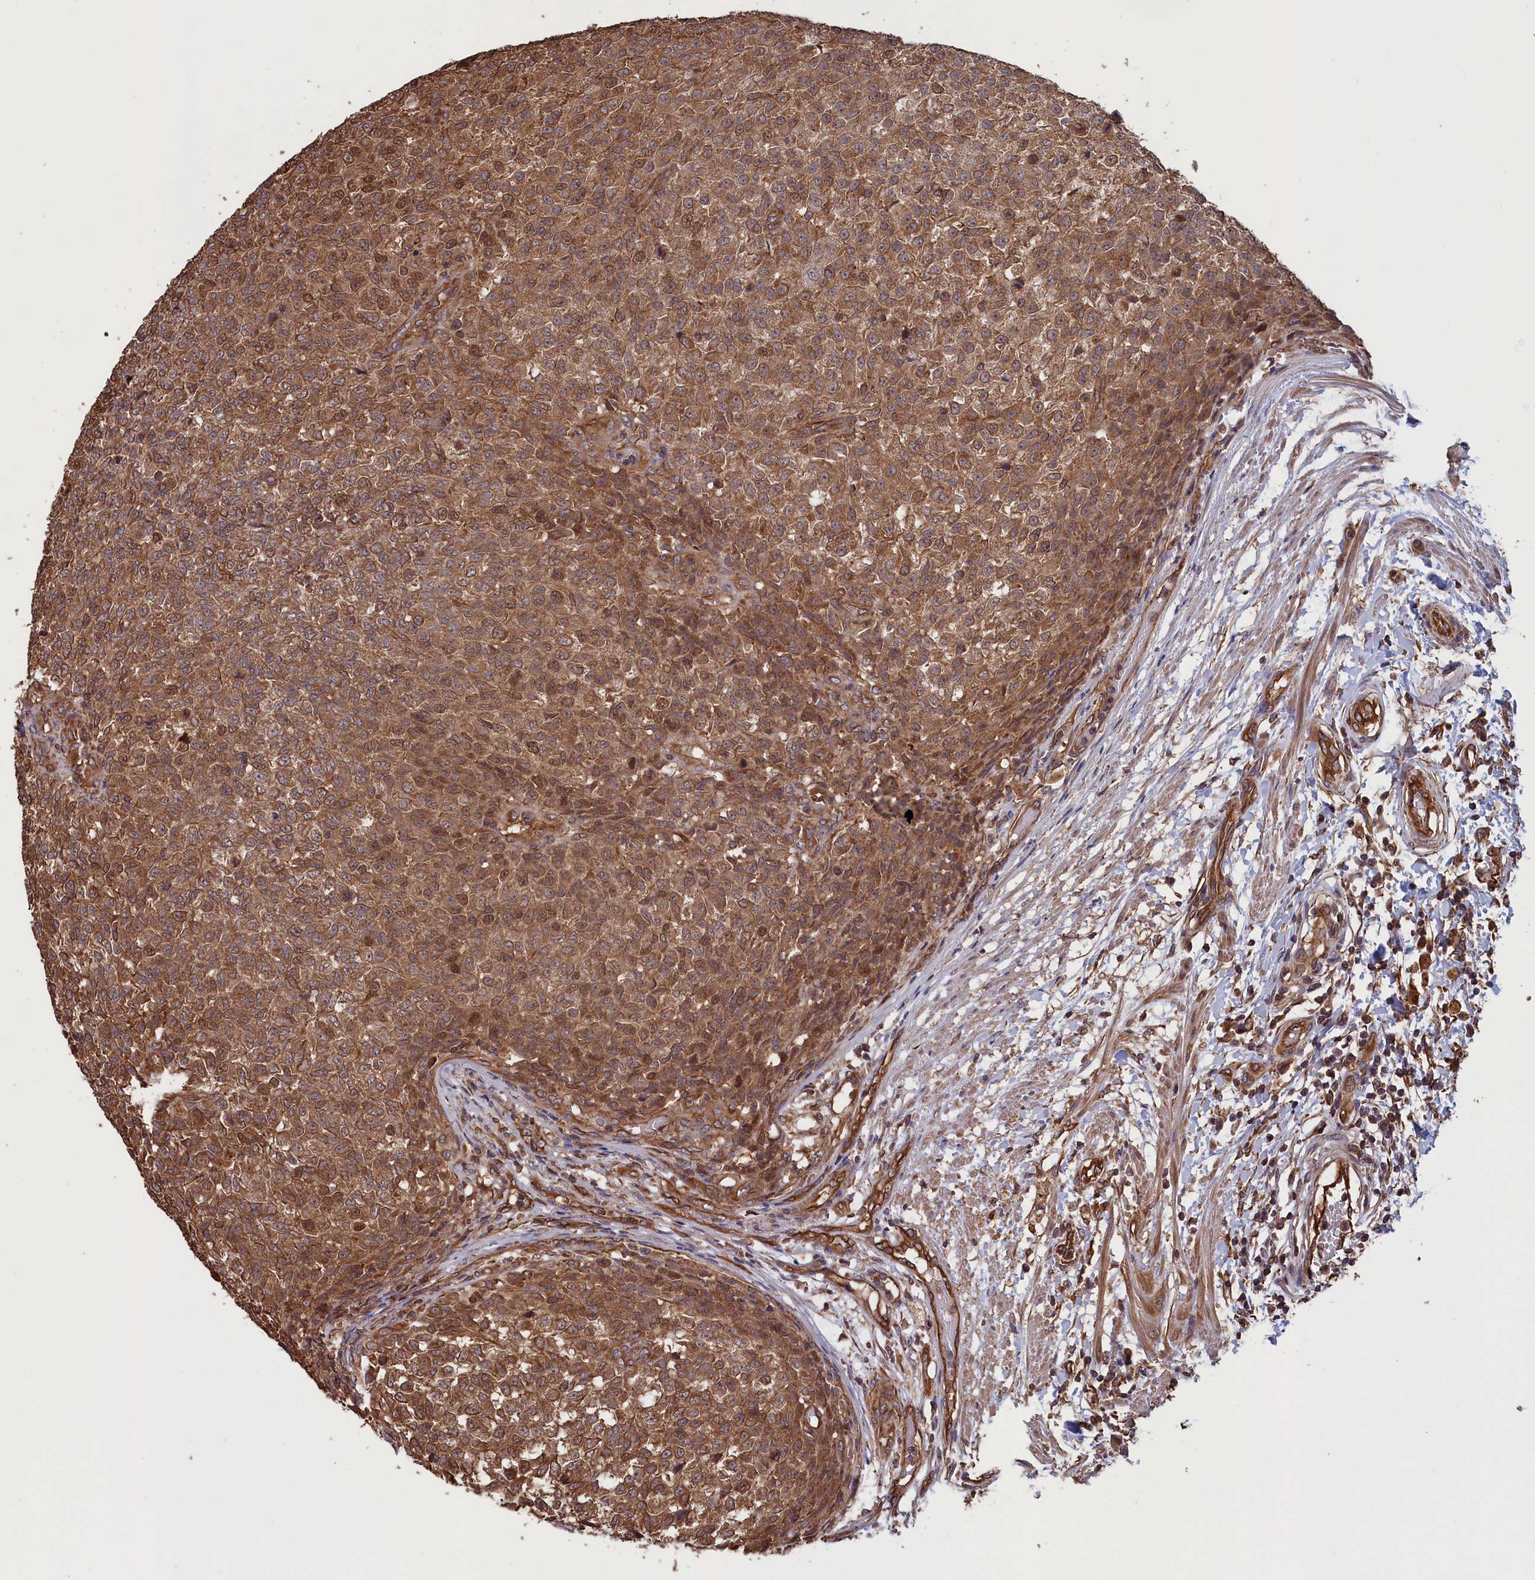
{"staining": {"intensity": "moderate", "quantity": ">75%", "location": "cytoplasmic/membranous"}, "tissue": "testis cancer", "cell_type": "Tumor cells", "image_type": "cancer", "snomed": [{"axis": "morphology", "description": "Seminoma, NOS"}, {"axis": "topography", "description": "Testis"}], "caption": "High-magnification brightfield microscopy of testis seminoma stained with DAB (3,3'-diaminobenzidine) (brown) and counterstained with hematoxylin (blue). tumor cells exhibit moderate cytoplasmic/membranous staining is seen in approximately>75% of cells. (DAB (3,3'-diaminobenzidine) IHC with brightfield microscopy, high magnification).", "gene": "DAPK3", "patient": {"sex": "male", "age": 59}}